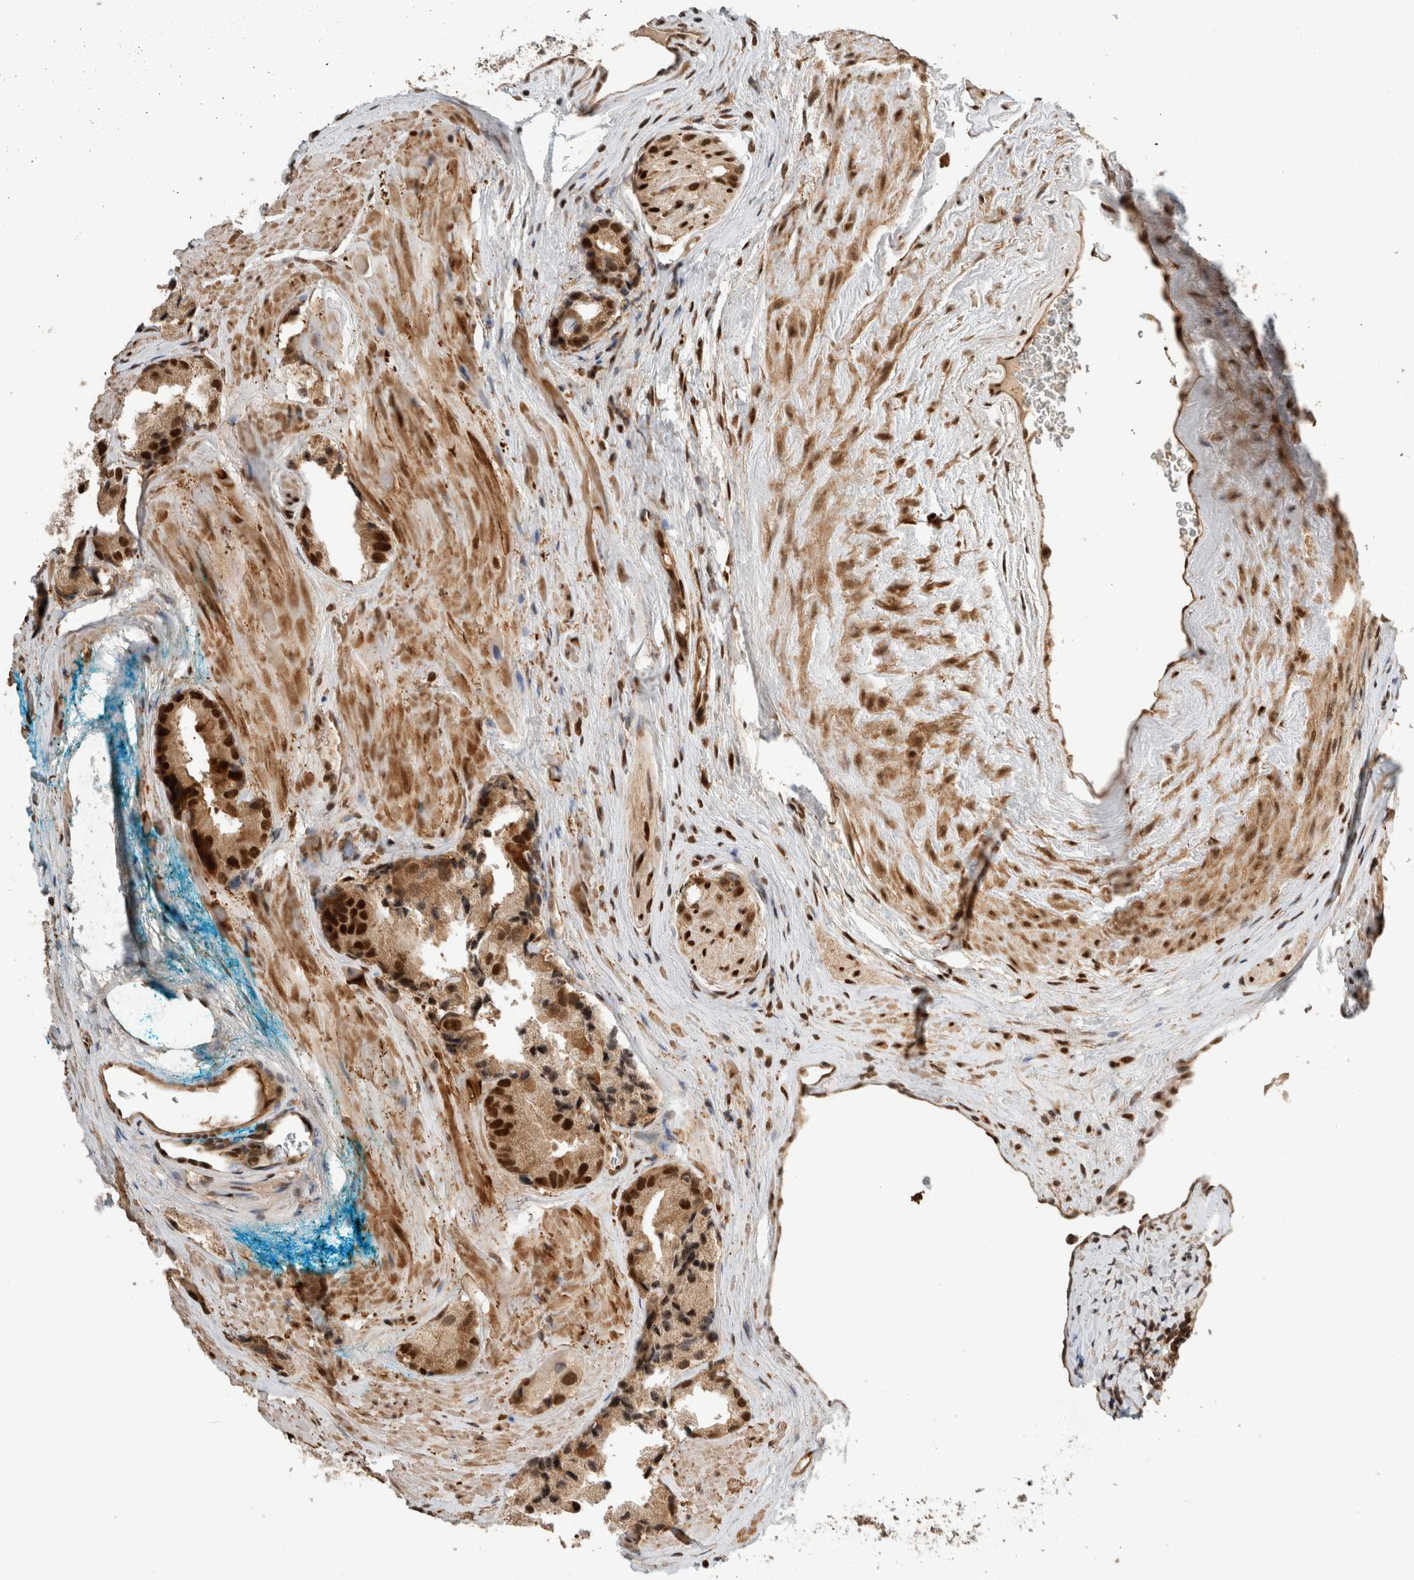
{"staining": {"intensity": "strong", "quantity": ">75%", "location": "cytoplasmic/membranous,nuclear"}, "tissue": "prostate cancer", "cell_type": "Tumor cells", "image_type": "cancer", "snomed": [{"axis": "morphology", "description": "Adenocarcinoma, High grade"}, {"axis": "topography", "description": "Prostate"}], "caption": "Brown immunohistochemical staining in human high-grade adenocarcinoma (prostate) reveals strong cytoplasmic/membranous and nuclear expression in approximately >75% of tumor cells.", "gene": "SNRNP40", "patient": {"sex": "male", "age": 63}}